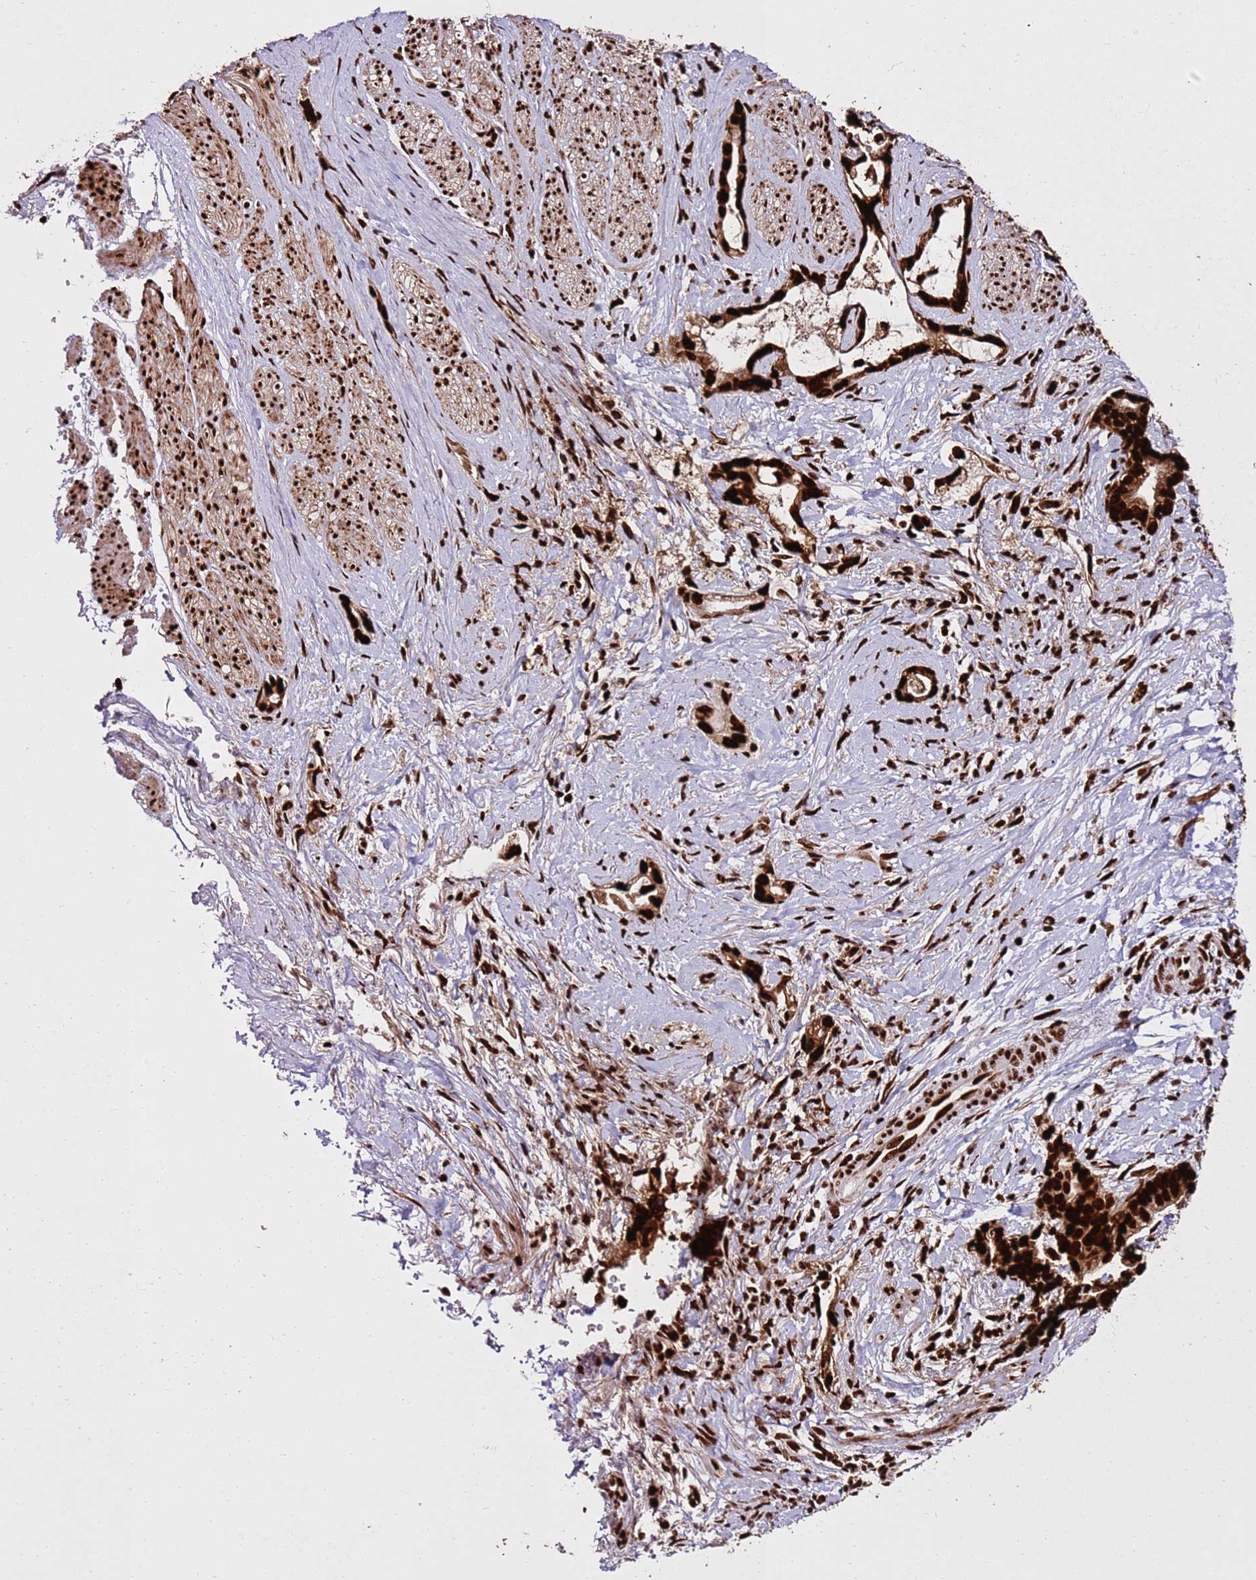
{"staining": {"intensity": "strong", "quantity": ">75%", "location": "nuclear"}, "tissue": "stomach cancer", "cell_type": "Tumor cells", "image_type": "cancer", "snomed": [{"axis": "morphology", "description": "Adenocarcinoma, NOS"}, {"axis": "topography", "description": "Stomach"}], "caption": "Adenocarcinoma (stomach) stained with DAB IHC shows high levels of strong nuclear expression in about >75% of tumor cells.", "gene": "HNRNPAB", "patient": {"sex": "male", "age": 55}}